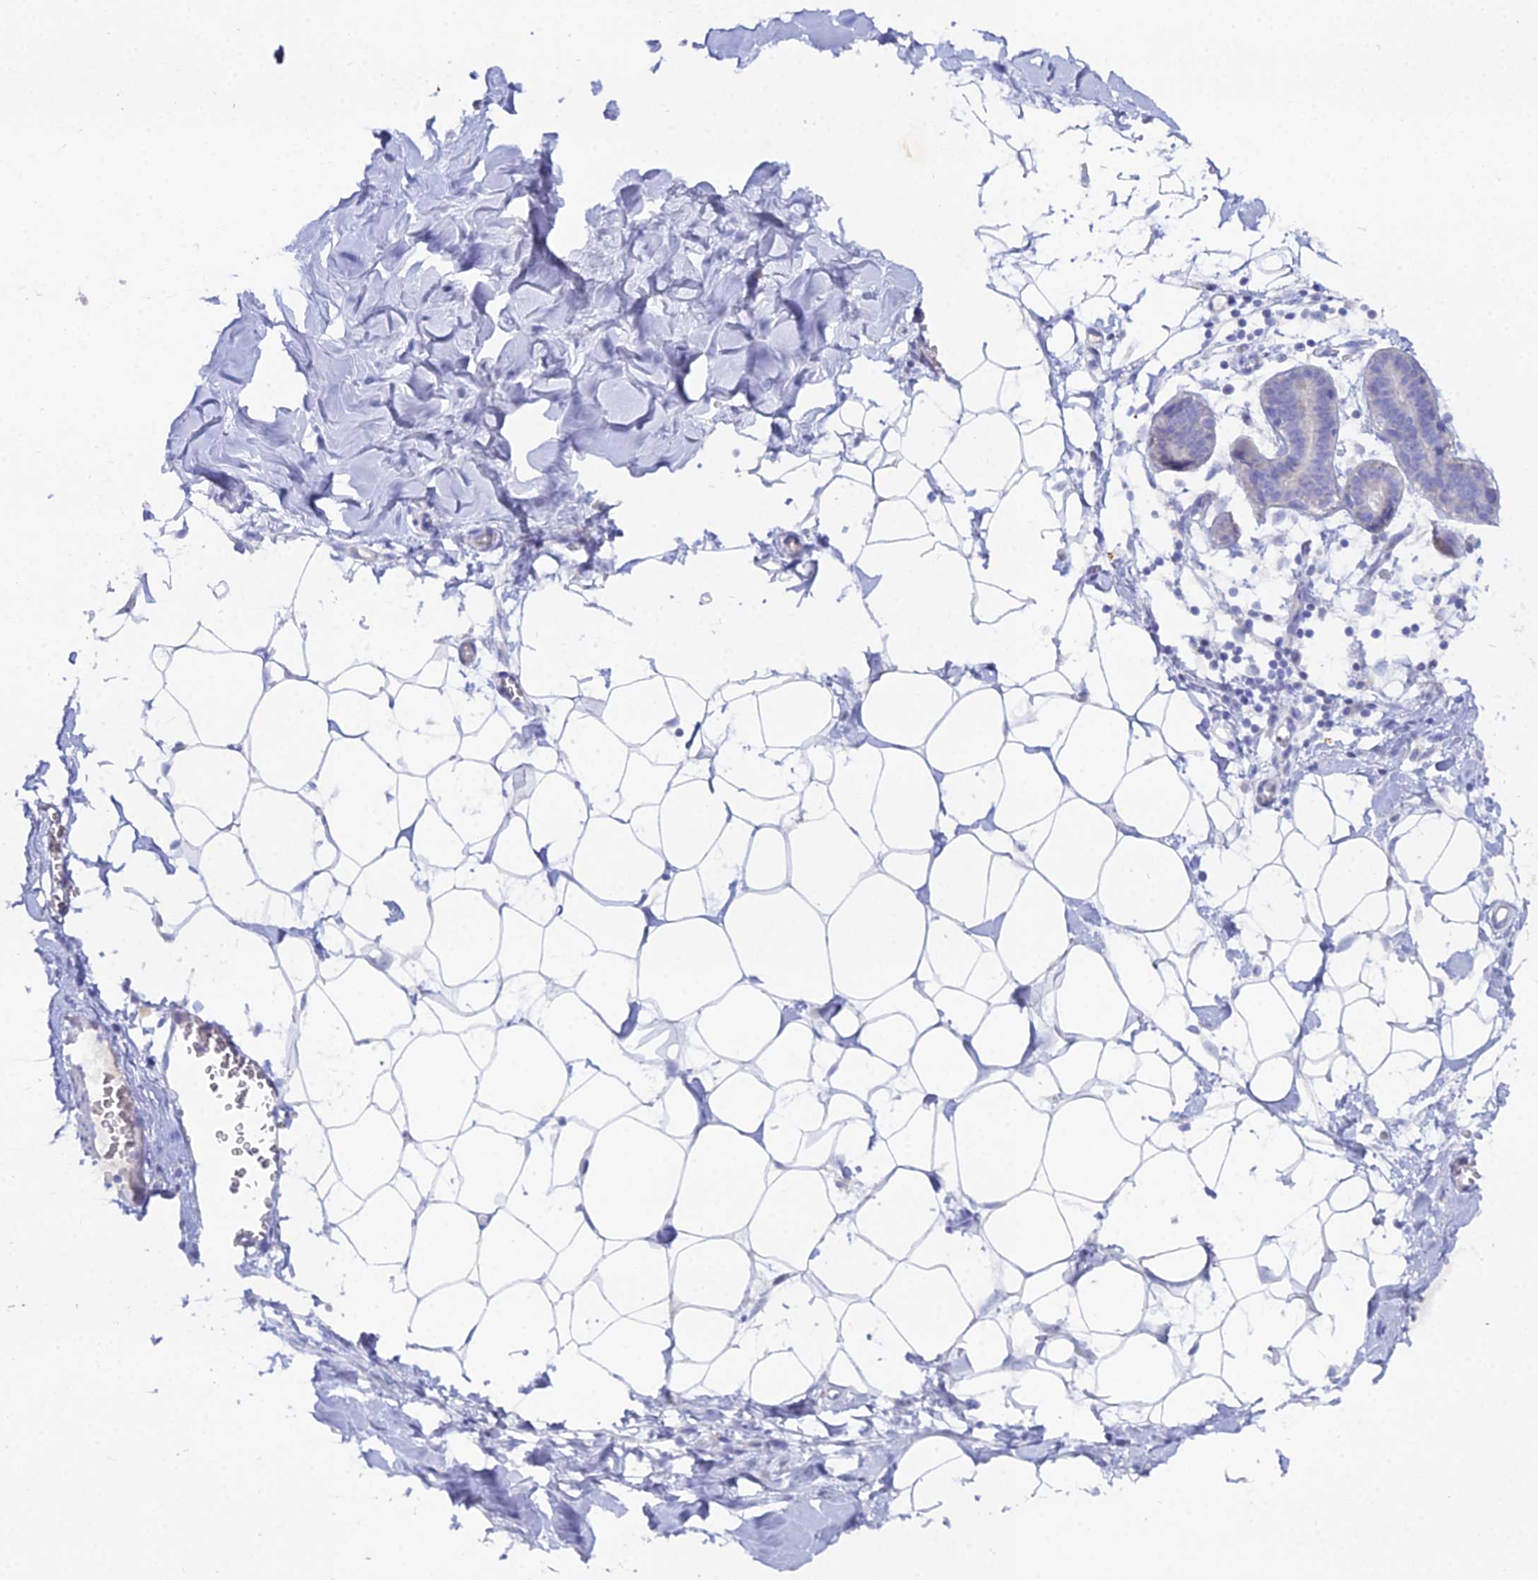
{"staining": {"intensity": "negative", "quantity": "none", "location": "none"}, "tissue": "breast", "cell_type": "Adipocytes", "image_type": "normal", "snomed": [{"axis": "morphology", "description": "Normal tissue, NOS"}, {"axis": "topography", "description": "Breast"}], "caption": "A histopathology image of breast stained for a protein displays no brown staining in adipocytes.", "gene": "DHX34", "patient": {"sex": "female", "age": 27}}